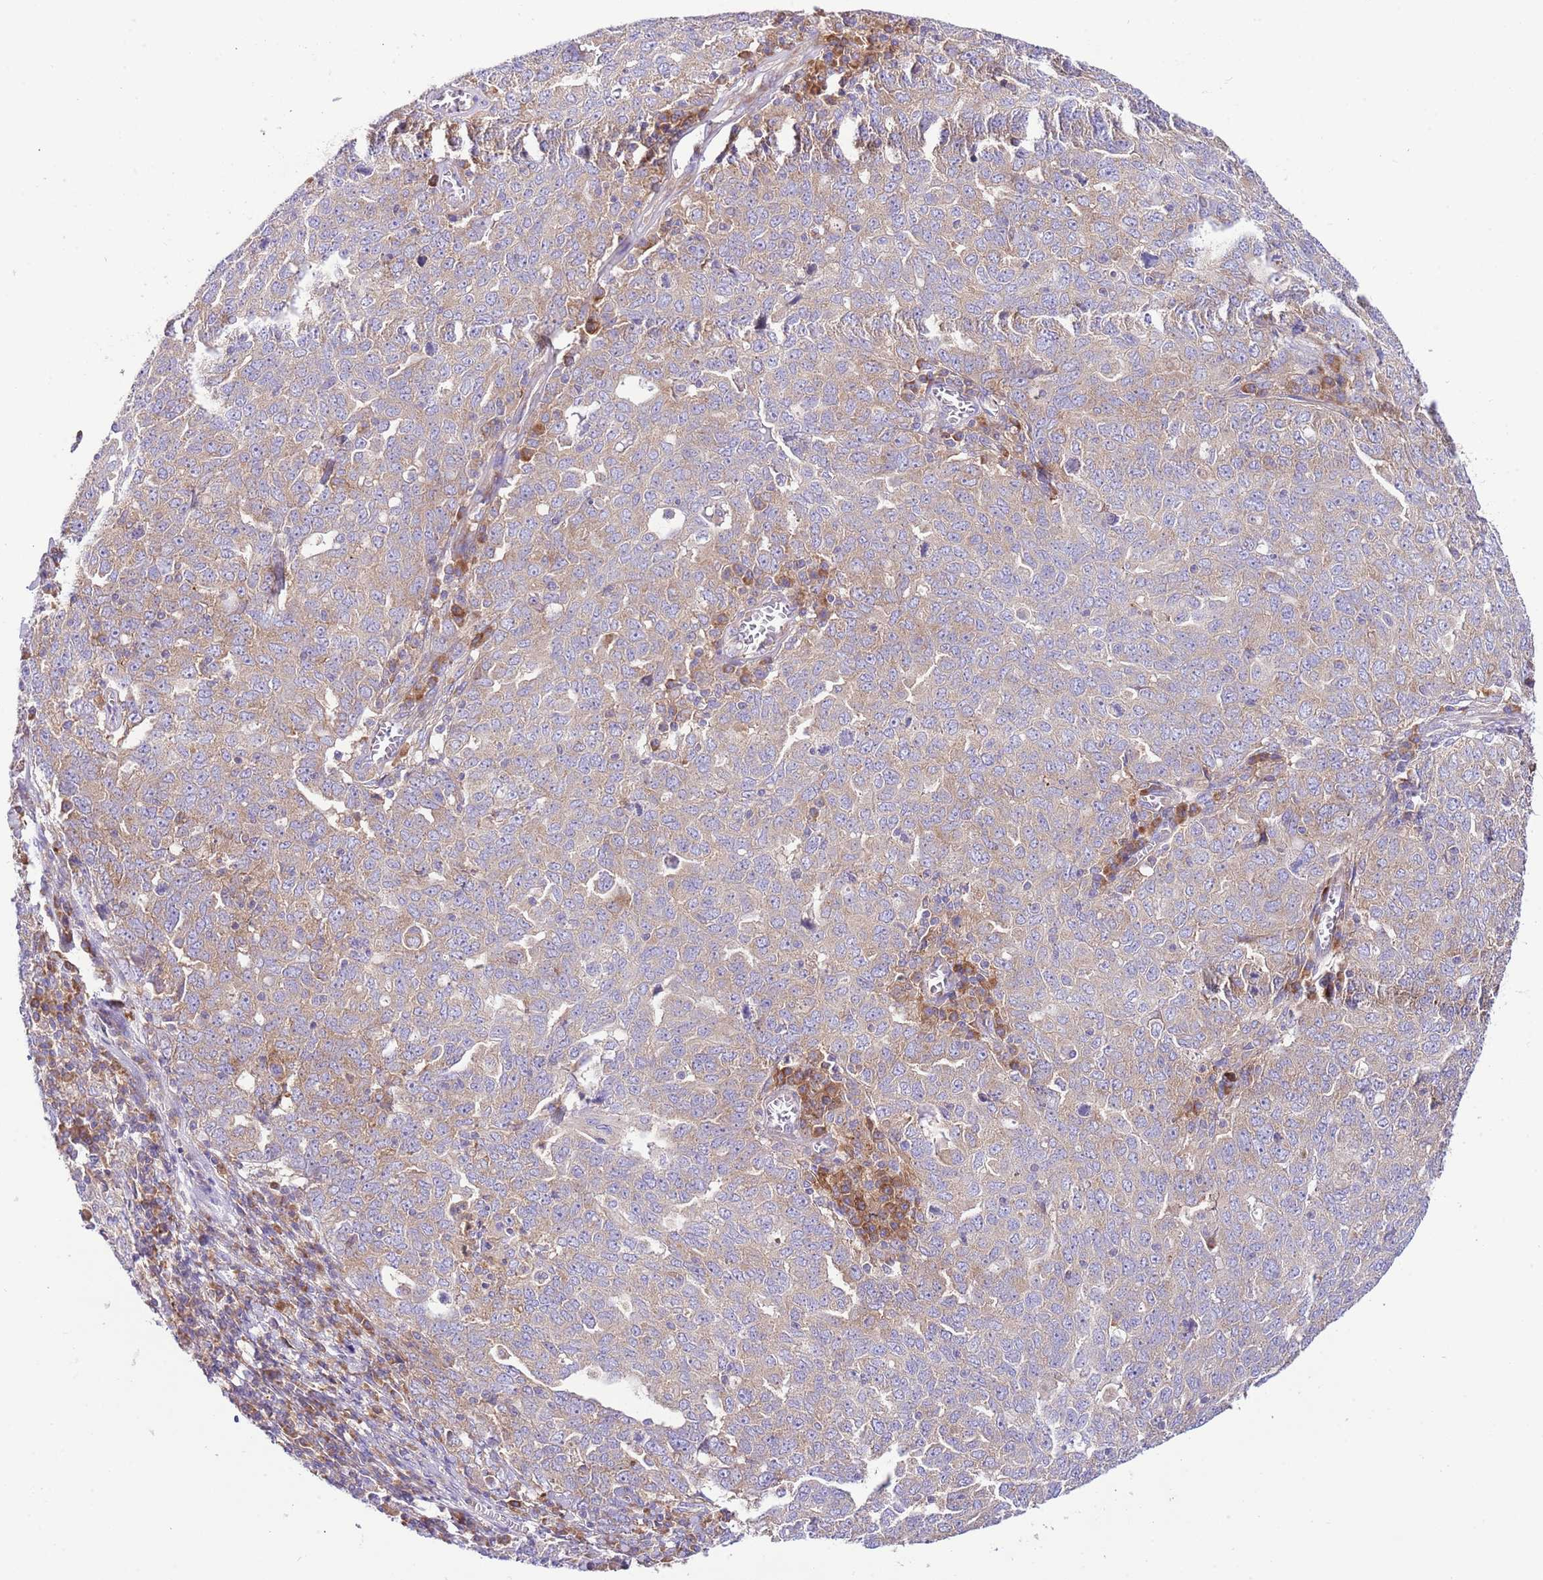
{"staining": {"intensity": "weak", "quantity": ">75%", "location": "cytoplasmic/membranous"}, "tissue": "ovarian cancer", "cell_type": "Tumor cells", "image_type": "cancer", "snomed": [{"axis": "morphology", "description": "Carcinoma, endometroid"}, {"axis": "topography", "description": "Ovary"}], "caption": "This is a histology image of IHC staining of ovarian cancer (endometroid carcinoma), which shows weak expression in the cytoplasmic/membranous of tumor cells.", "gene": "RPS10", "patient": {"sex": "female", "age": 62}}